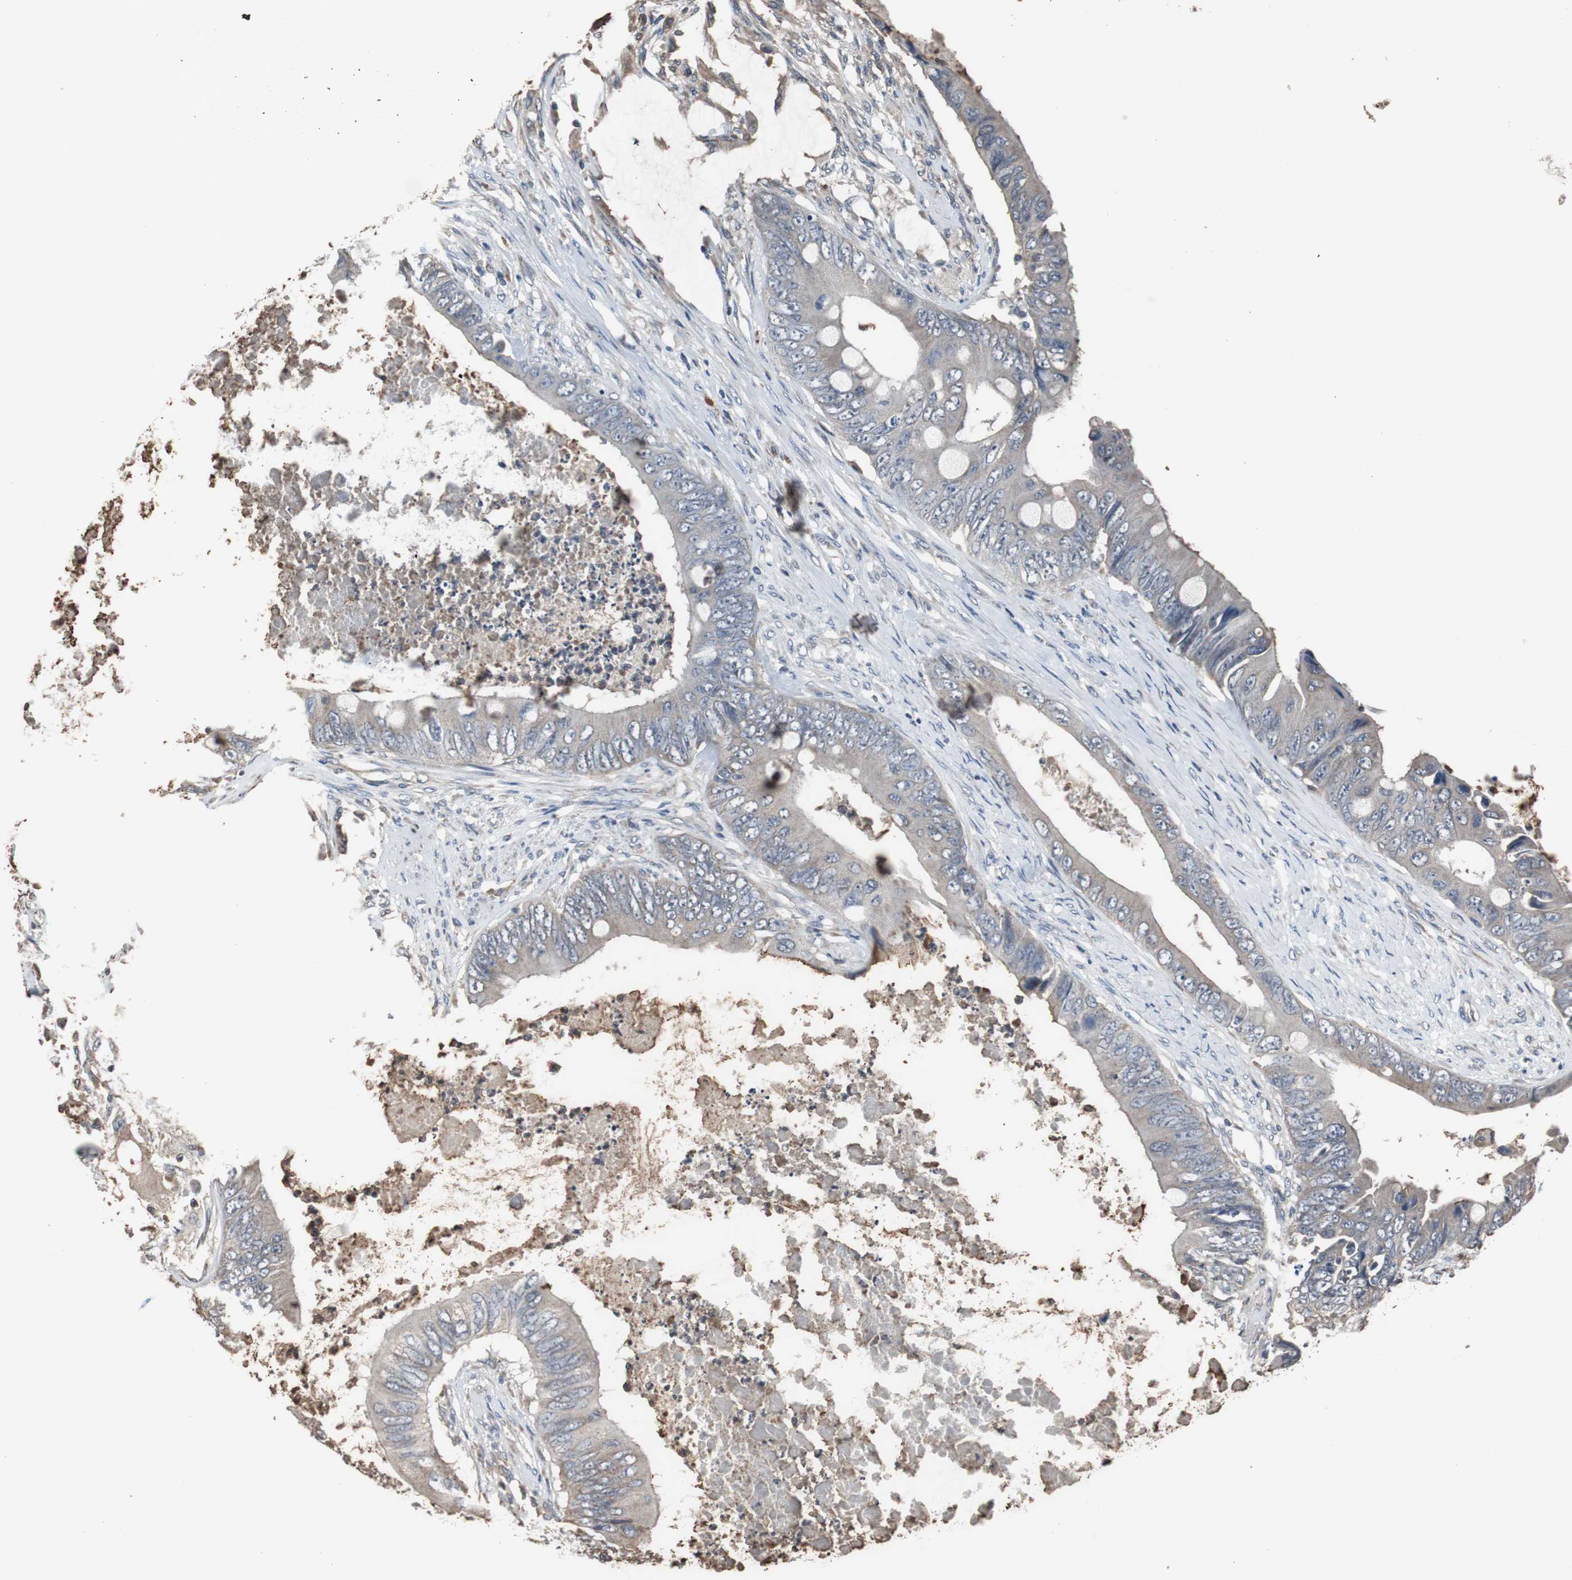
{"staining": {"intensity": "negative", "quantity": "none", "location": "none"}, "tissue": "colorectal cancer", "cell_type": "Tumor cells", "image_type": "cancer", "snomed": [{"axis": "morphology", "description": "Adenocarcinoma, NOS"}, {"axis": "topography", "description": "Rectum"}], "caption": "The immunohistochemistry (IHC) image has no significant positivity in tumor cells of colorectal adenocarcinoma tissue. (DAB (3,3'-diaminobenzidine) immunohistochemistry (IHC), high magnification).", "gene": "SCIMP", "patient": {"sex": "female", "age": 77}}